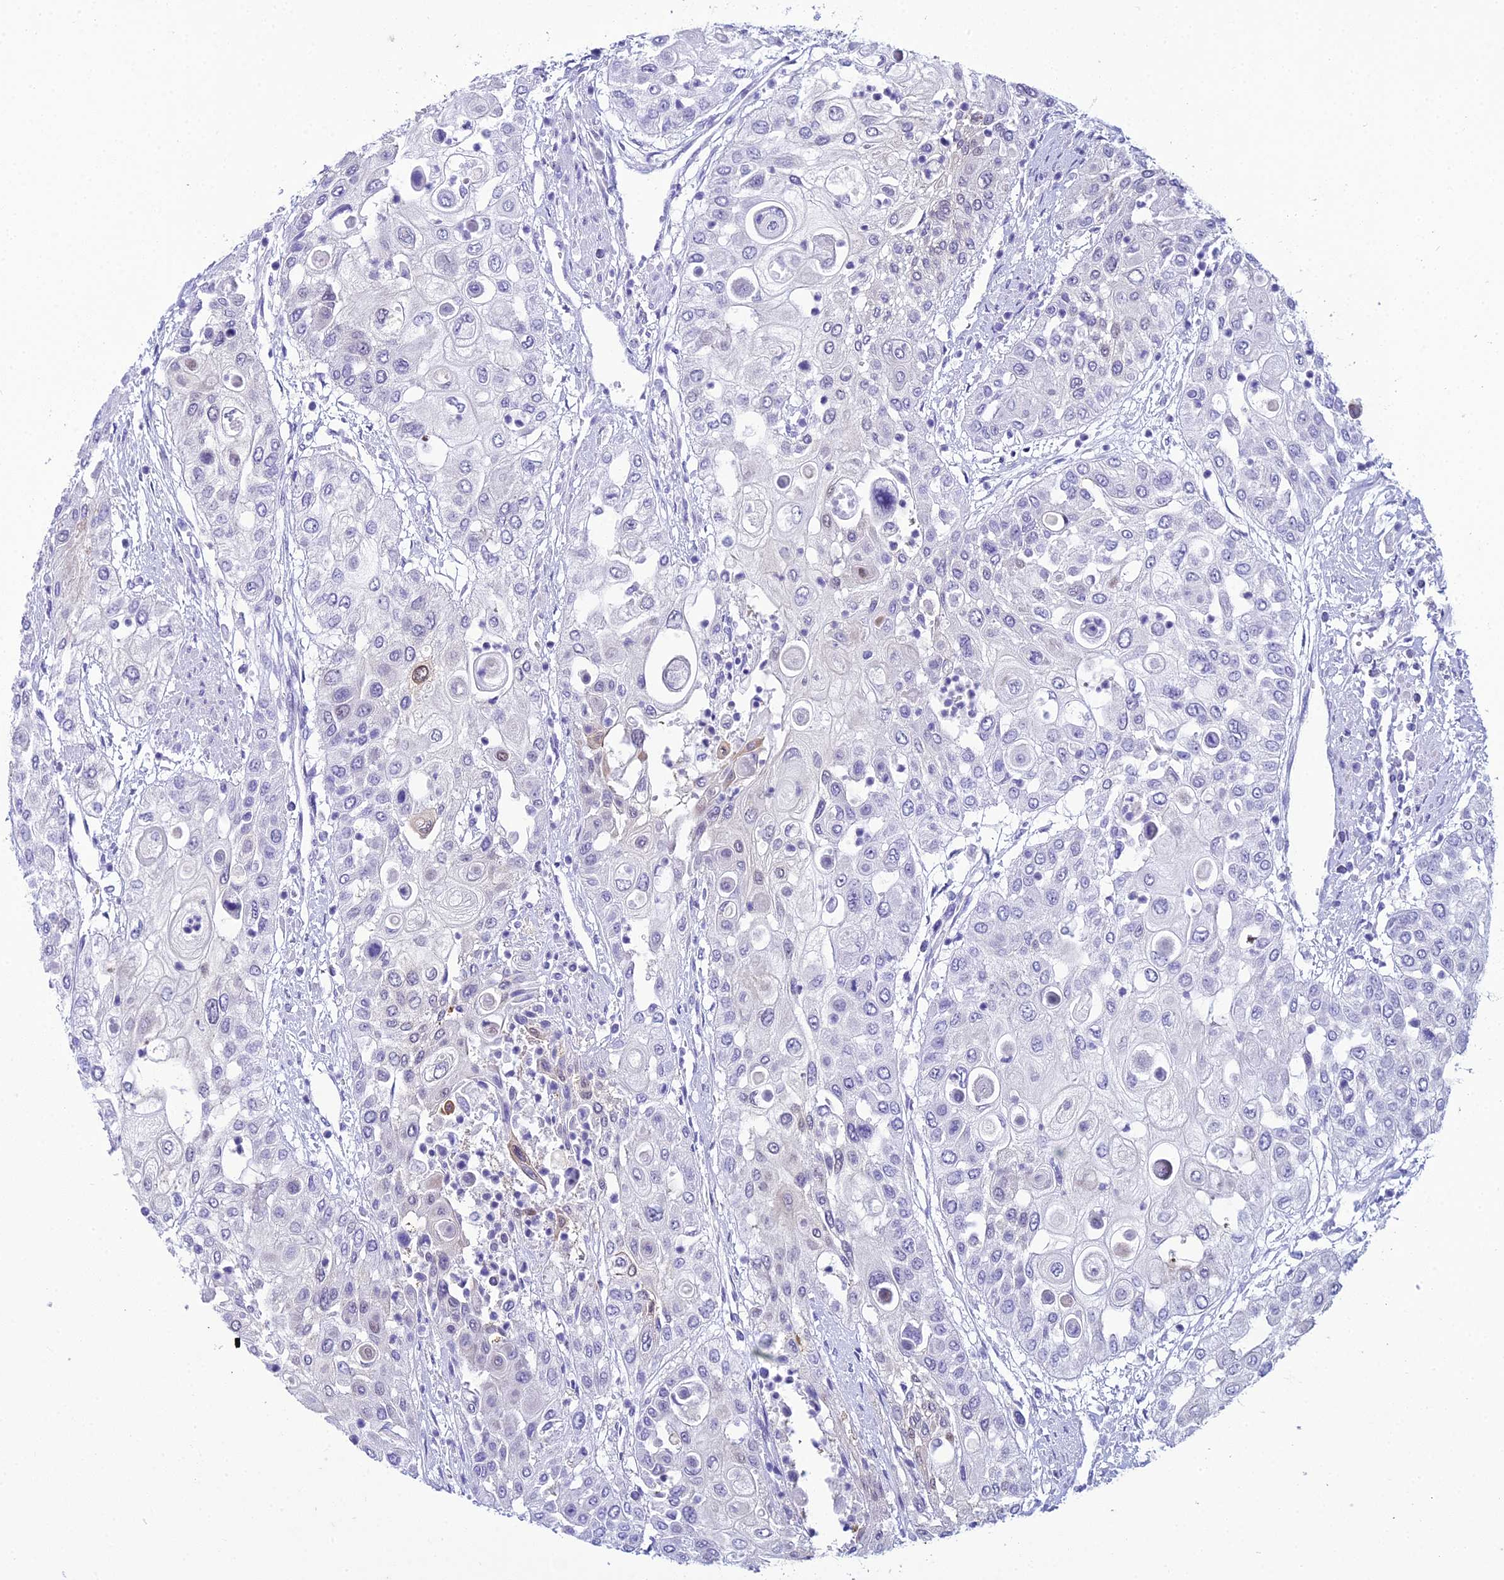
{"staining": {"intensity": "negative", "quantity": "none", "location": "none"}, "tissue": "urothelial cancer", "cell_type": "Tumor cells", "image_type": "cancer", "snomed": [{"axis": "morphology", "description": "Urothelial carcinoma, High grade"}, {"axis": "topography", "description": "Urinary bladder"}], "caption": "A micrograph of human urothelial cancer is negative for staining in tumor cells. (Brightfield microscopy of DAB (3,3'-diaminobenzidine) immunohistochemistry (IHC) at high magnification).", "gene": "ZMIZ1", "patient": {"sex": "female", "age": 79}}